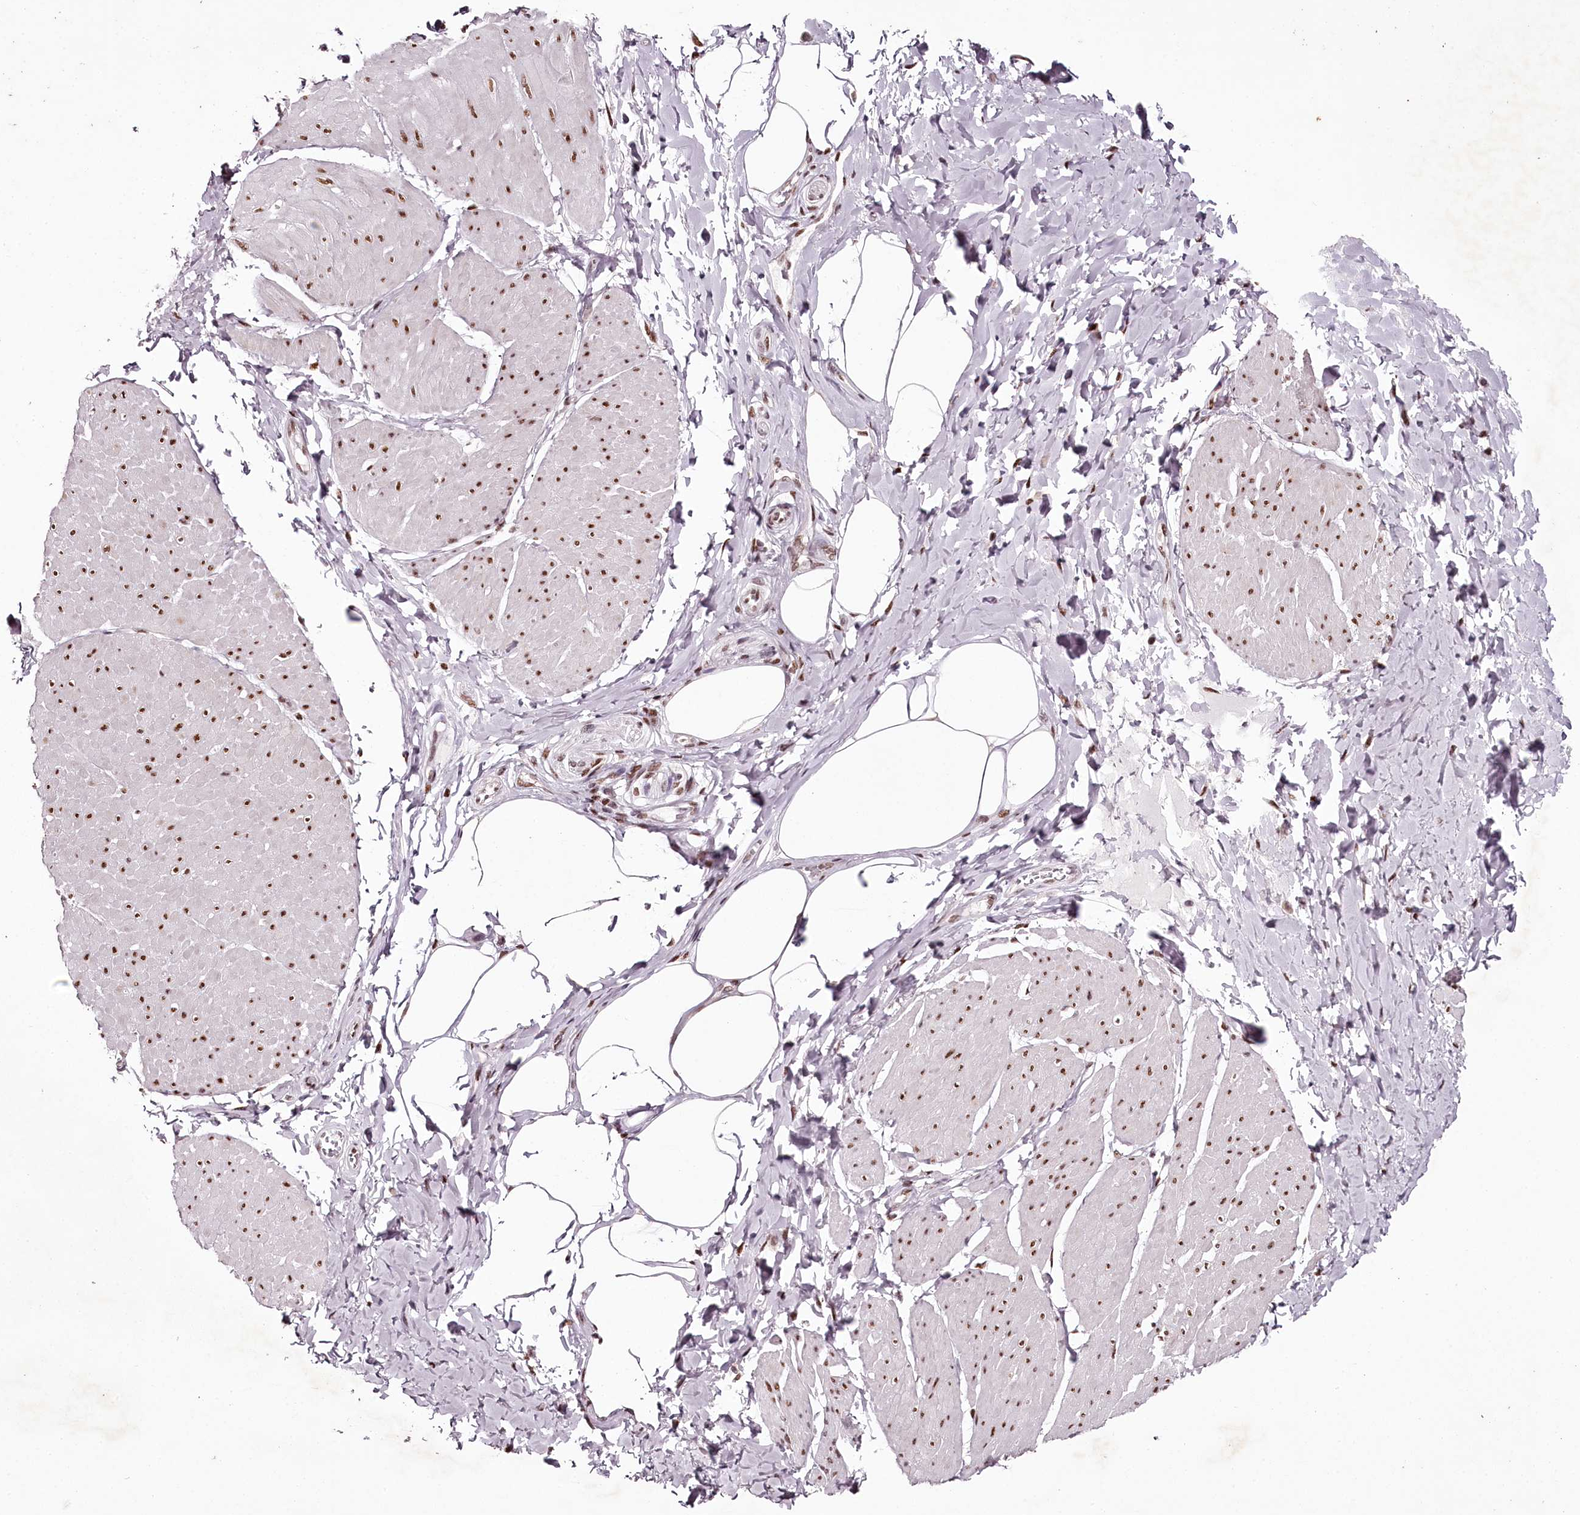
{"staining": {"intensity": "moderate", "quantity": ">75%", "location": "nuclear"}, "tissue": "smooth muscle", "cell_type": "Smooth muscle cells", "image_type": "normal", "snomed": [{"axis": "morphology", "description": "Urothelial carcinoma, High grade"}, {"axis": "topography", "description": "Urinary bladder"}], "caption": "Moderate nuclear staining is seen in about >75% of smooth muscle cells in normal smooth muscle.", "gene": "PSPC1", "patient": {"sex": "male", "age": 46}}